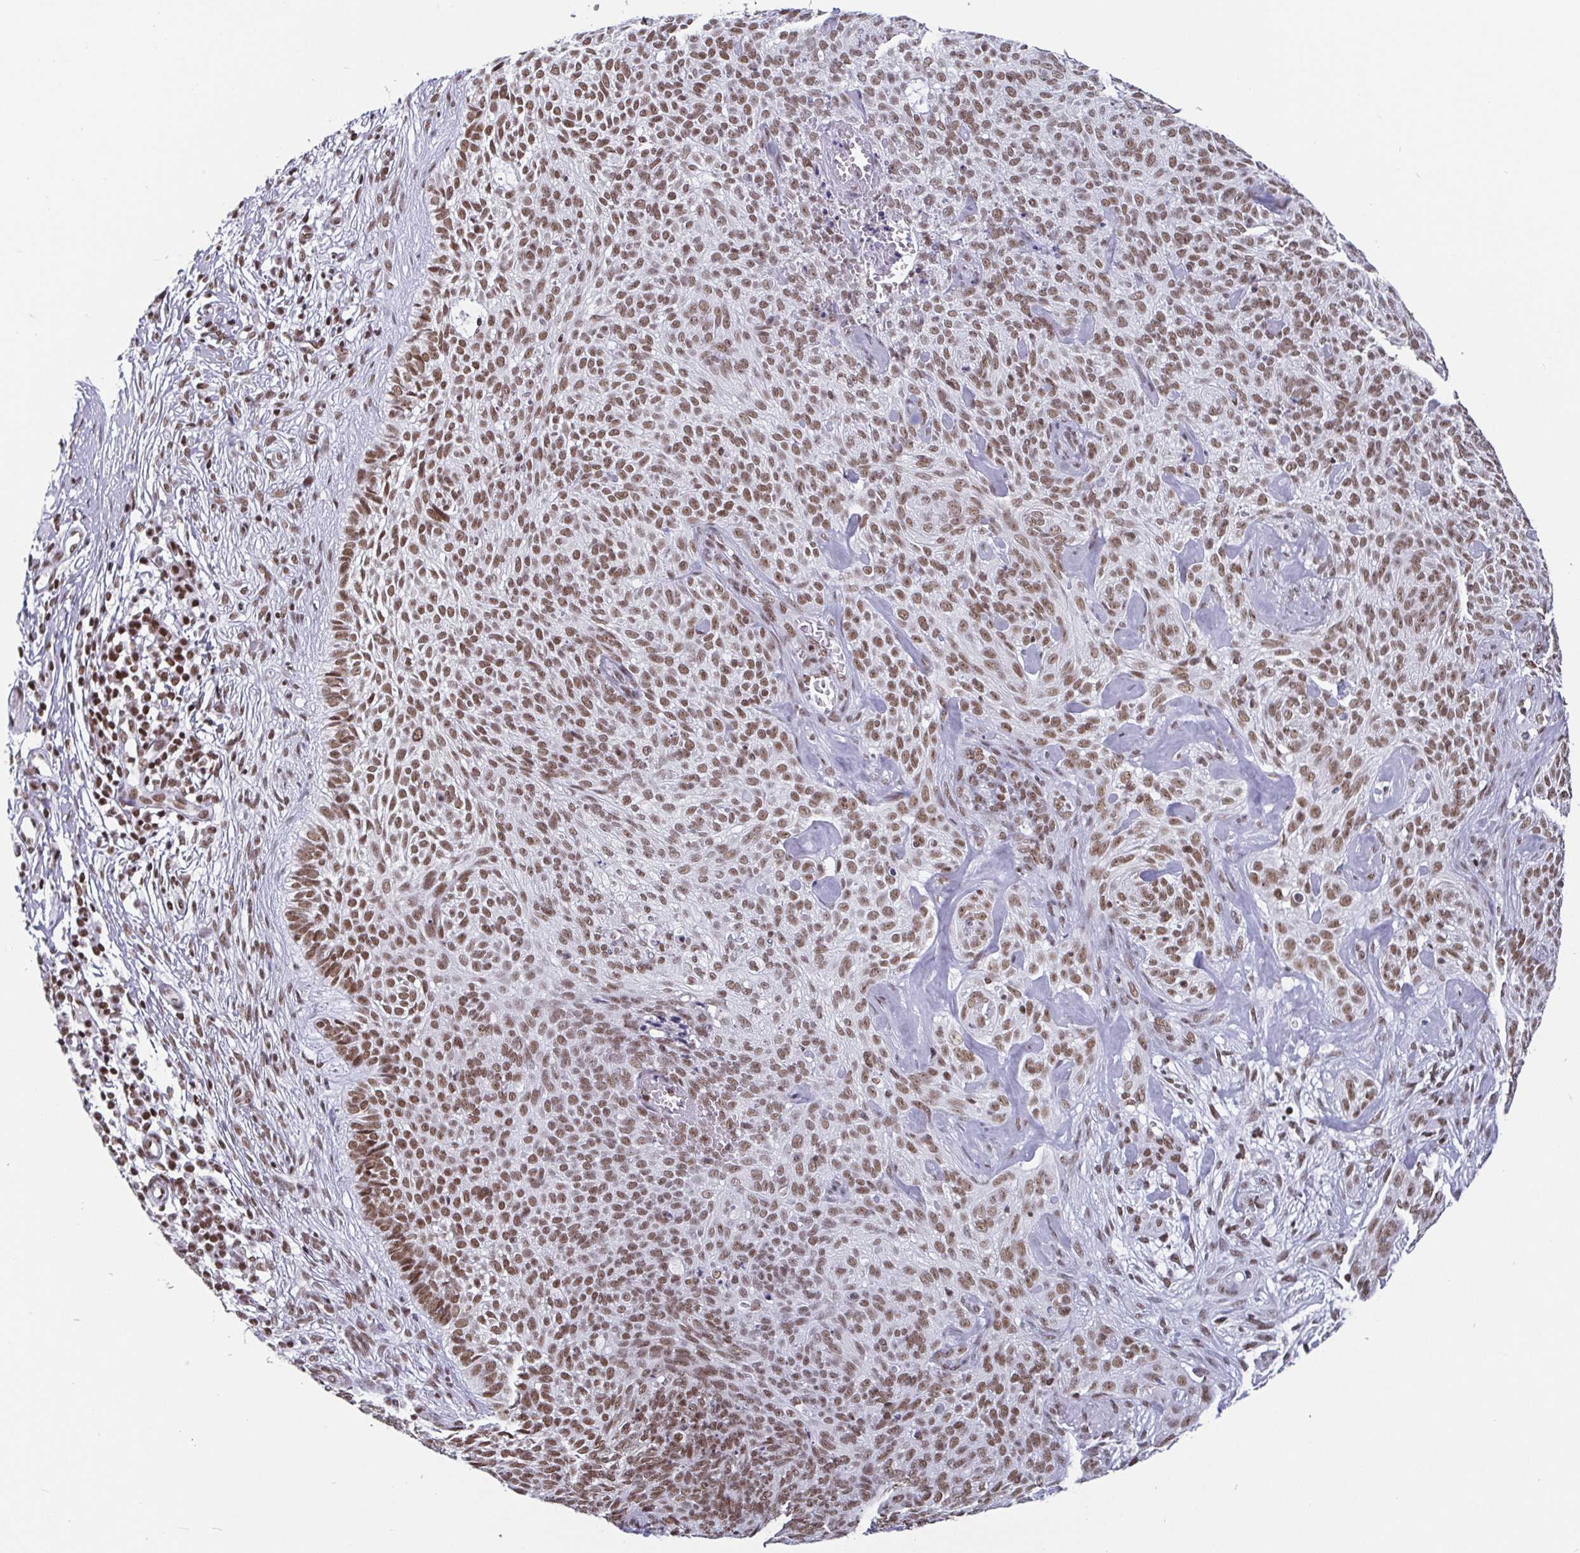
{"staining": {"intensity": "moderate", "quantity": ">75%", "location": "nuclear"}, "tissue": "skin cancer", "cell_type": "Tumor cells", "image_type": "cancer", "snomed": [{"axis": "morphology", "description": "Basal cell carcinoma"}, {"axis": "topography", "description": "Skin"}, {"axis": "topography", "description": "Skin of face"}], "caption": "Human skin cancer stained for a protein (brown) displays moderate nuclear positive expression in about >75% of tumor cells.", "gene": "CTCF", "patient": {"sex": "female", "age": 82}}